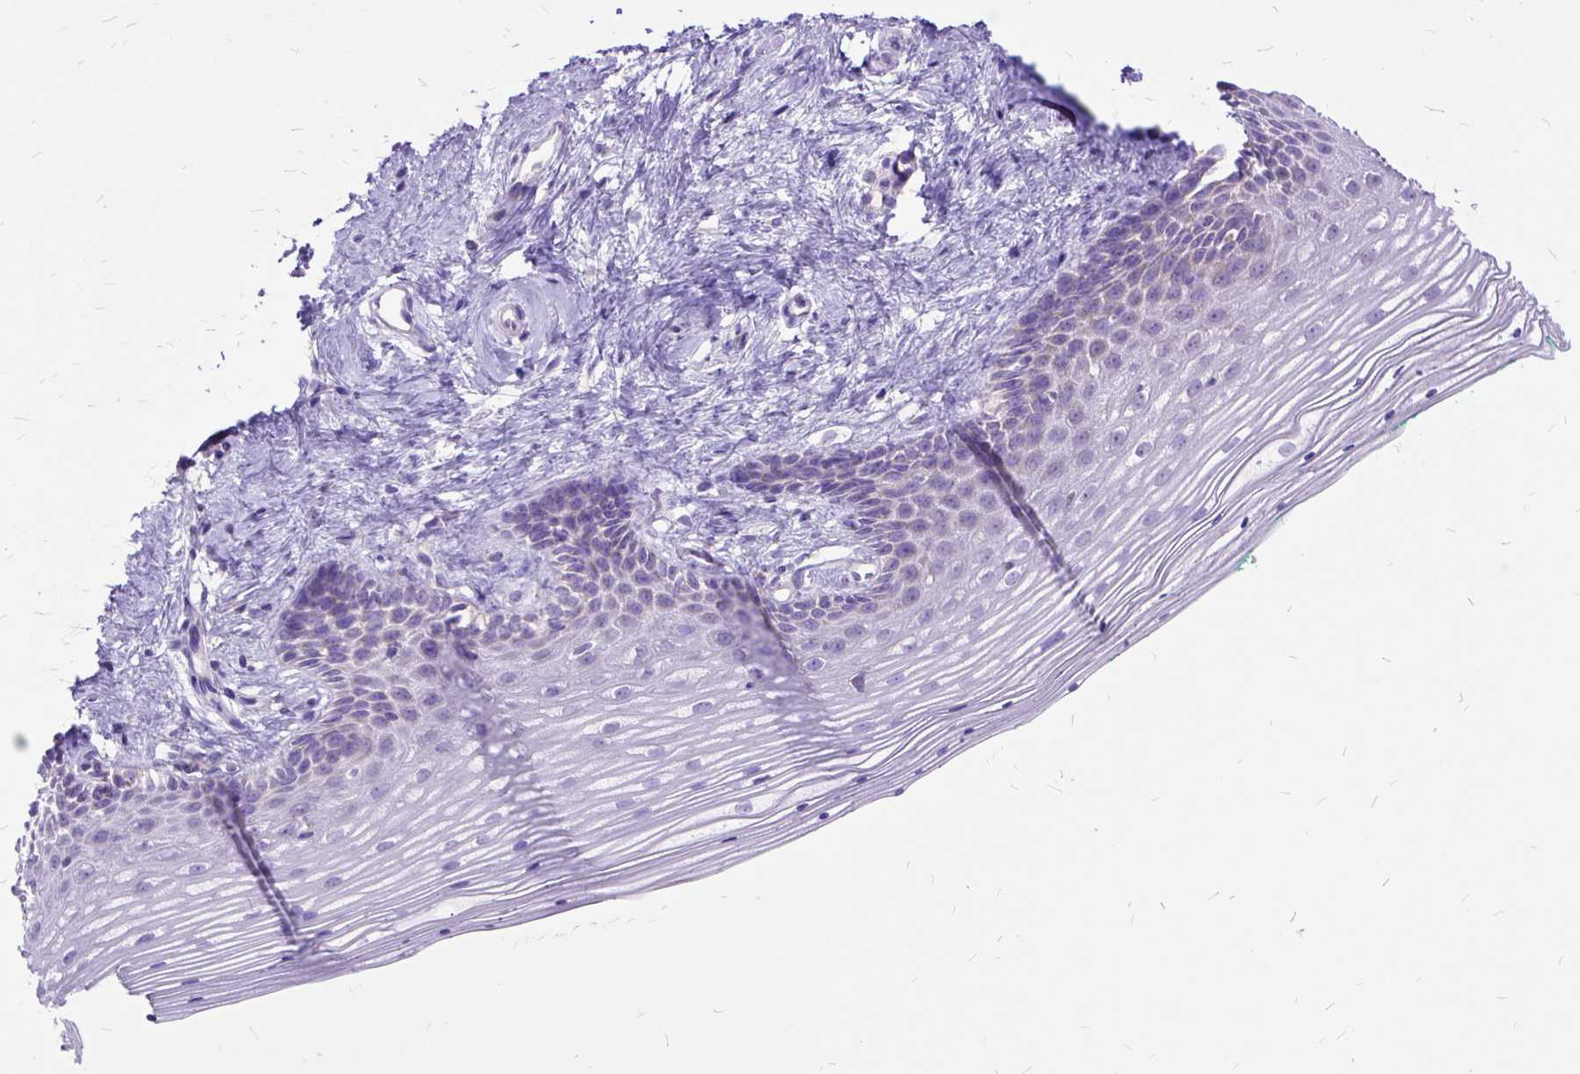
{"staining": {"intensity": "negative", "quantity": "none", "location": "none"}, "tissue": "vagina", "cell_type": "Squamous epithelial cells", "image_type": "normal", "snomed": [{"axis": "morphology", "description": "Normal tissue, NOS"}, {"axis": "topography", "description": "Vagina"}], "caption": "The micrograph reveals no staining of squamous epithelial cells in benign vagina.", "gene": "CTAG2", "patient": {"sex": "female", "age": 42}}